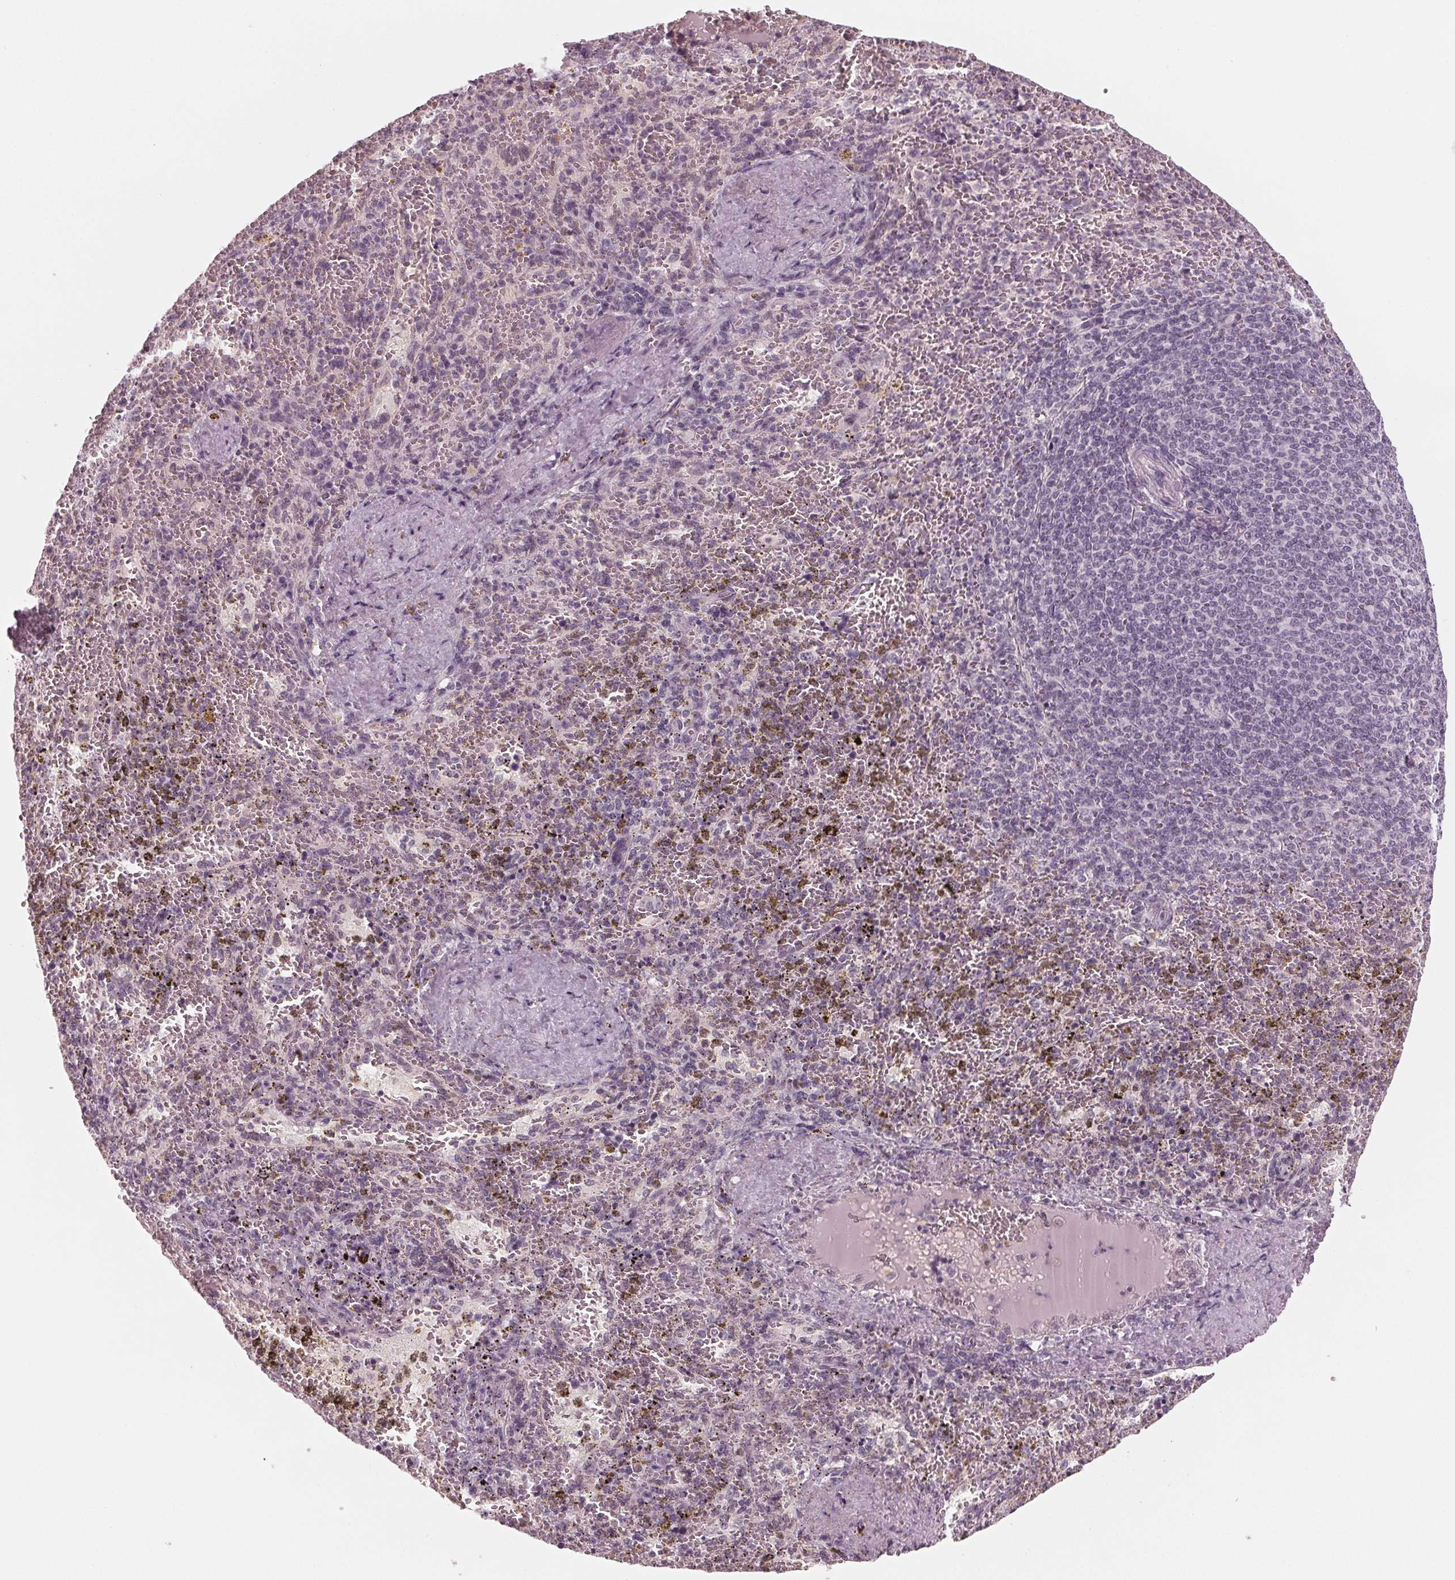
{"staining": {"intensity": "negative", "quantity": "none", "location": "none"}, "tissue": "spleen", "cell_type": "Cells in red pulp", "image_type": "normal", "snomed": [{"axis": "morphology", "description": "Normal tissue, NOS"}, {"axis": "topography", "description": "Spleen"}], "caption": "Cells in red pulp show no significant staining in normal spleen.", "gene": "ADPRHL1", "patient": {"sex": "female", "age": 50}}